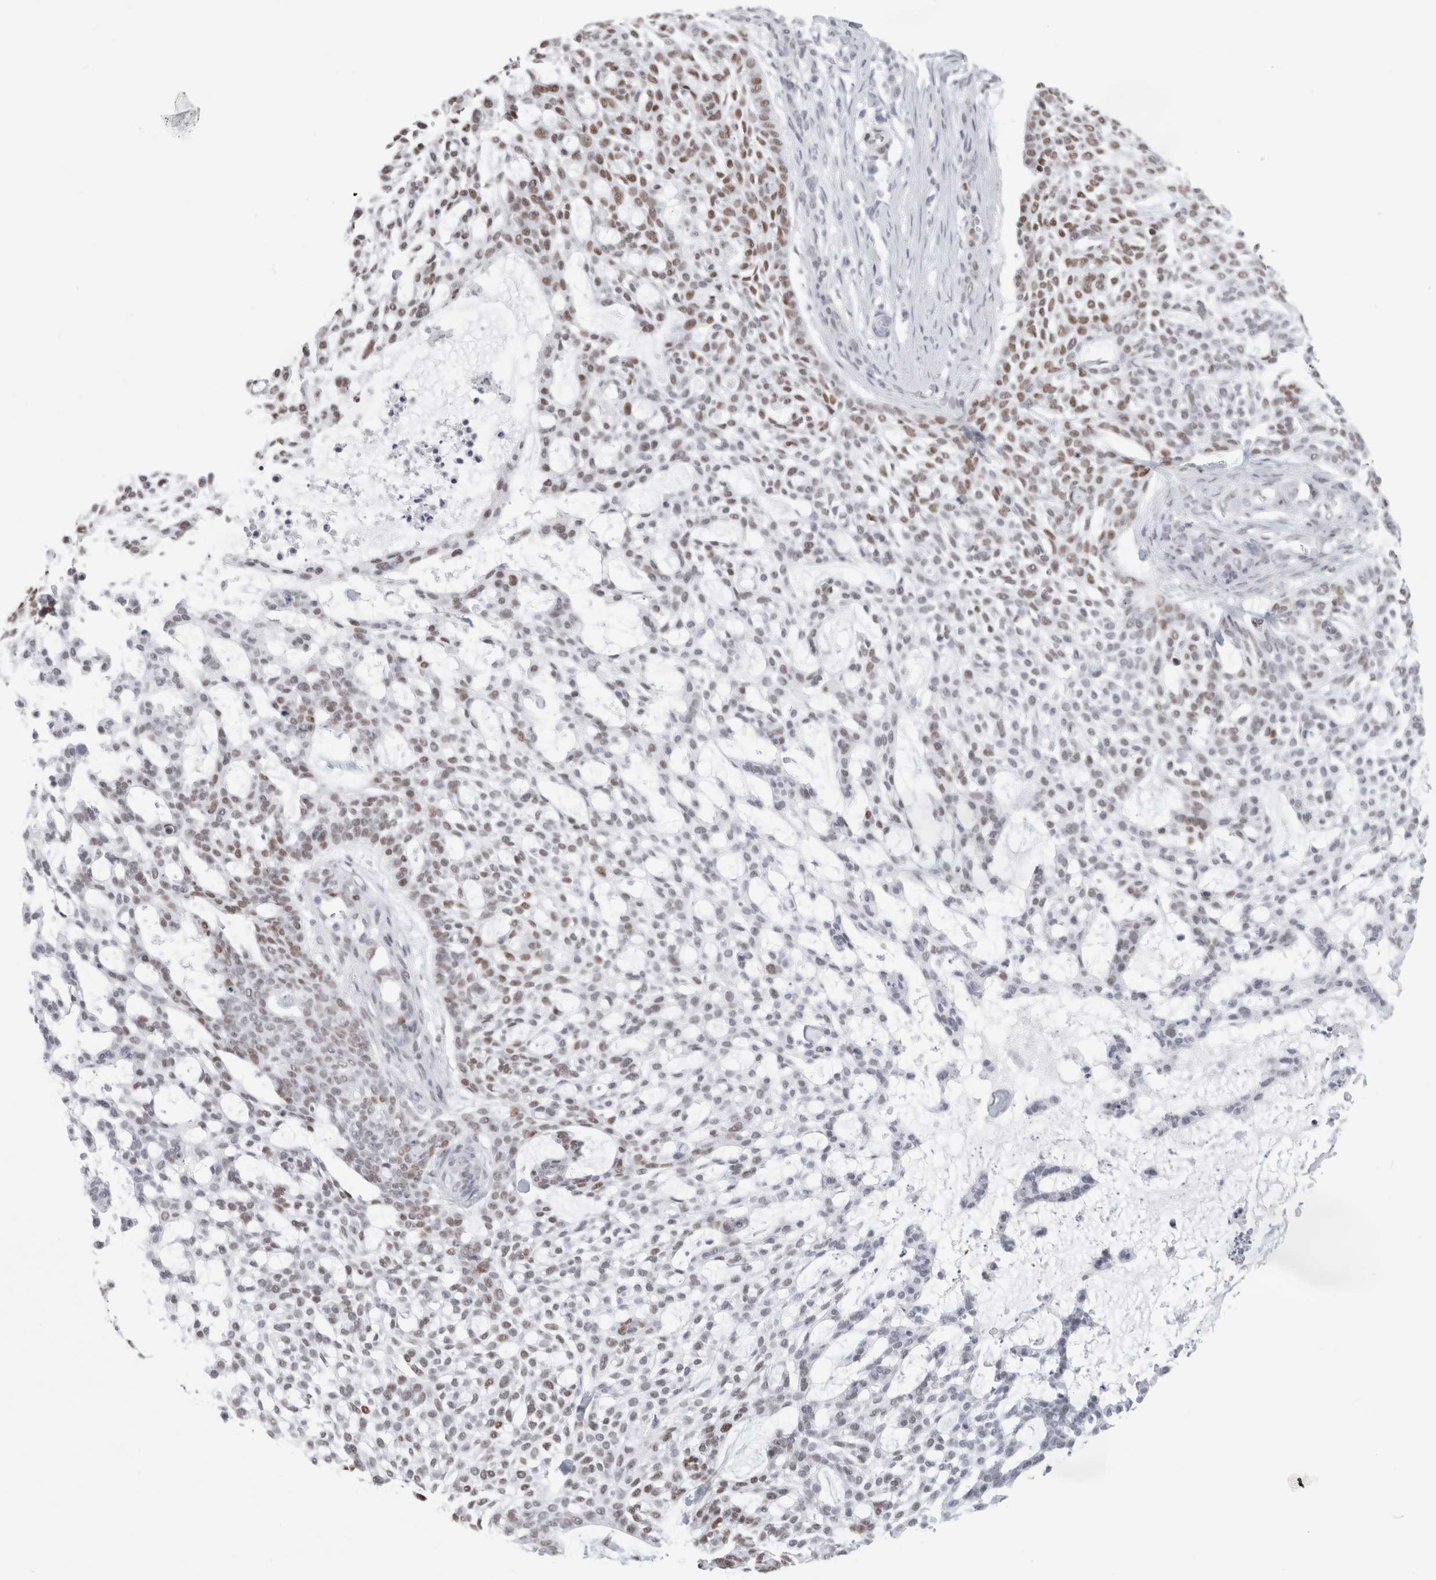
{"staining": {"intensity": "moderate", "quantity": ">75%", "location": "nuclear"}, "tissue": "skin cancer", "cell_type": "Tumor cells", "image_type": "cancer", "snomed": [{"axis": "morphology", "description": "Basal cell carcinoma"}, {"axis": "topography", "description": "Skin"}], "caption": "IHC photomicrograph of neoplastic tissue: skin cancer (basal cell carcinoma) stained using IHC reveals medium levels of moderate protein expression localized specifically in the nuclear of tumor cells, appearing as a nuclear brown color.", "gene": "SMARCC1", "patient": {"sex": "female", "age": 64}}